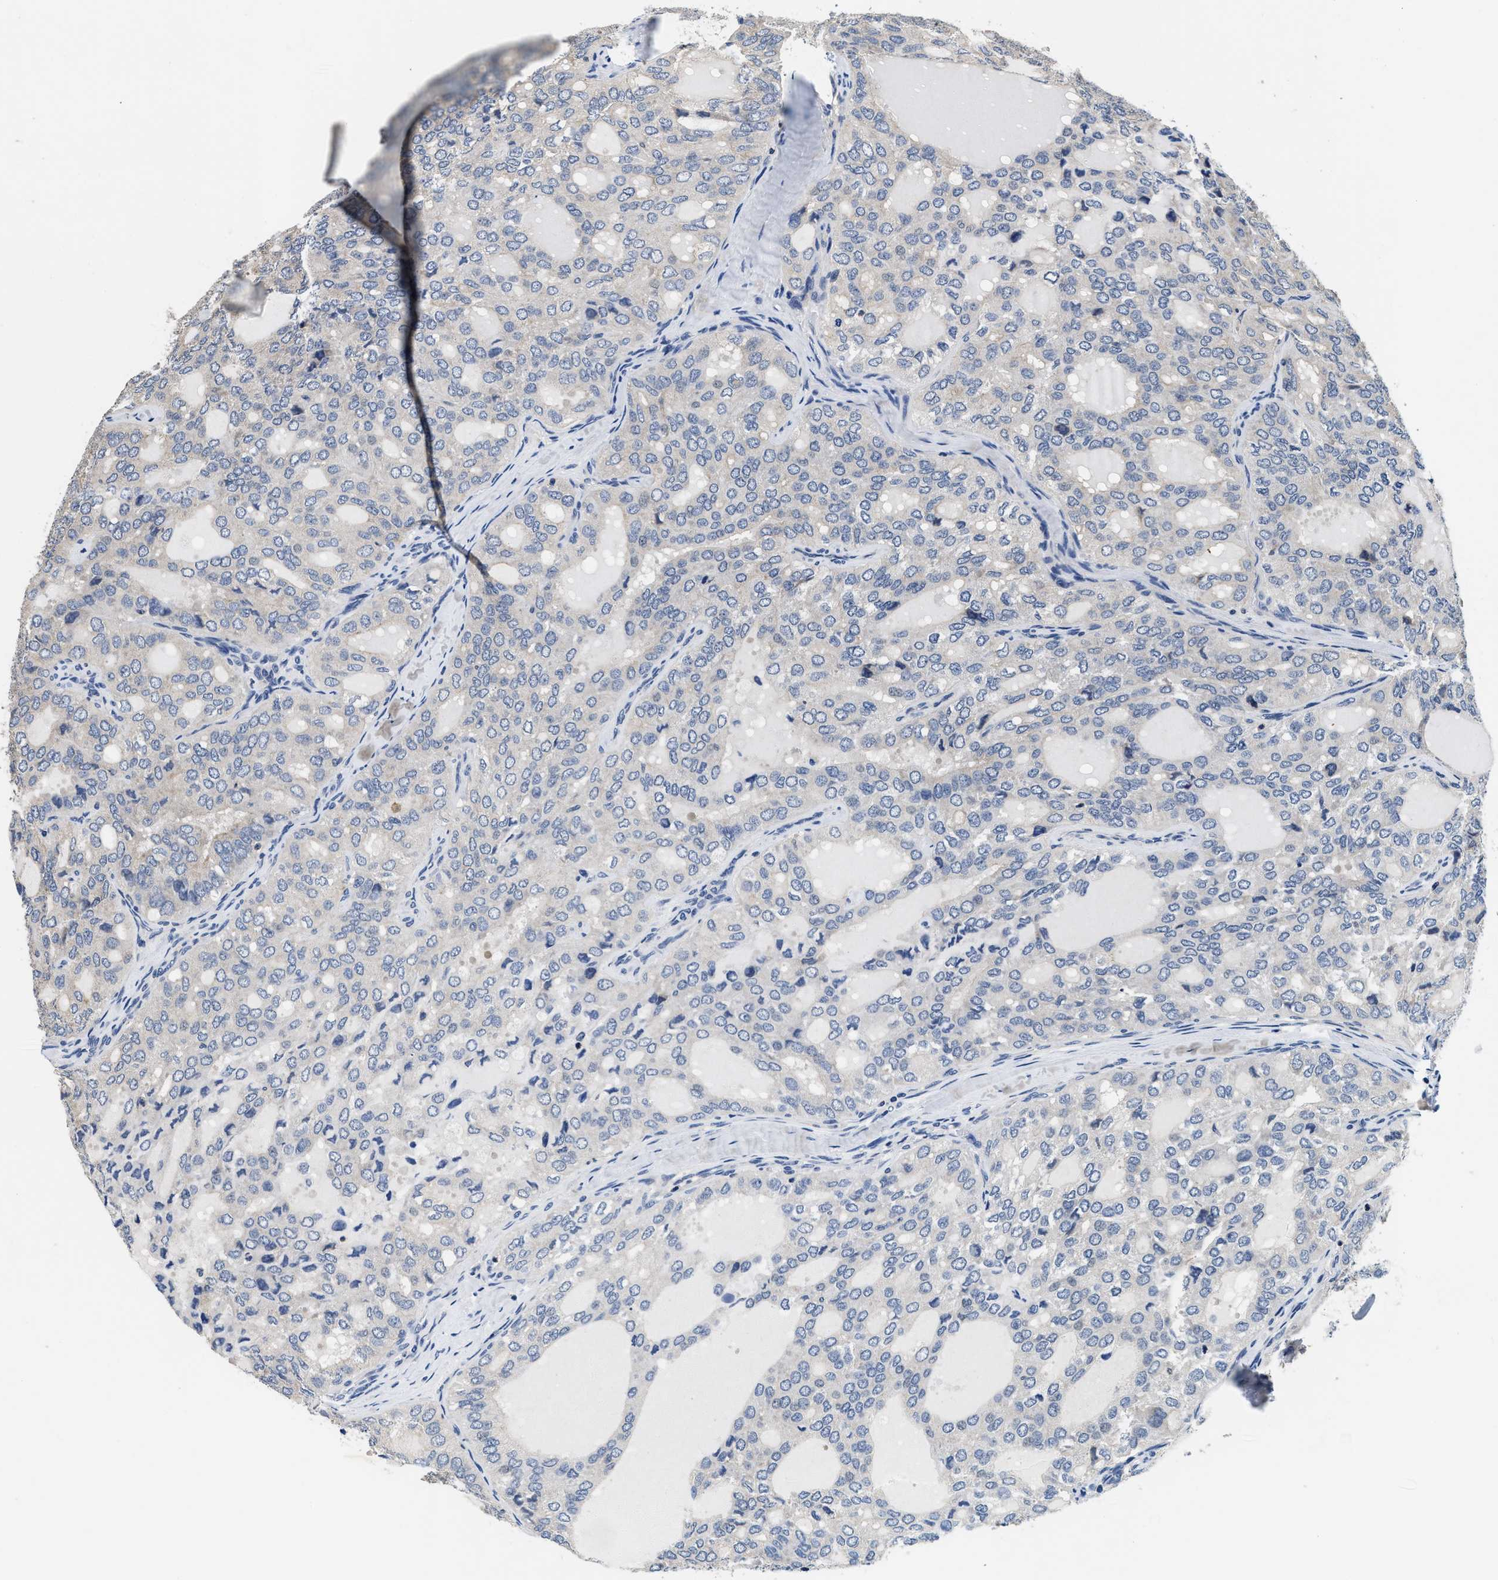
{"staining": {"intensity": "negative", "quantity": "none", "location": "none"}, "tissue": "thyroid cancer", "cell_type": "Tumor cells", "image_type": "cancer", "snomed": [{"axis": "morphology", "description": "Follicular adenoma carcinoma, NOS"}, {"axis": "topography", "description": "Thyroid gland"}], "caption": "An image of thyroid follicular adenoma carcinoma stained for a protein exhibits no brown staining in tumor cells.", "gene": "ANKIB1", "patient": {"sex": "male", "age": 75}}